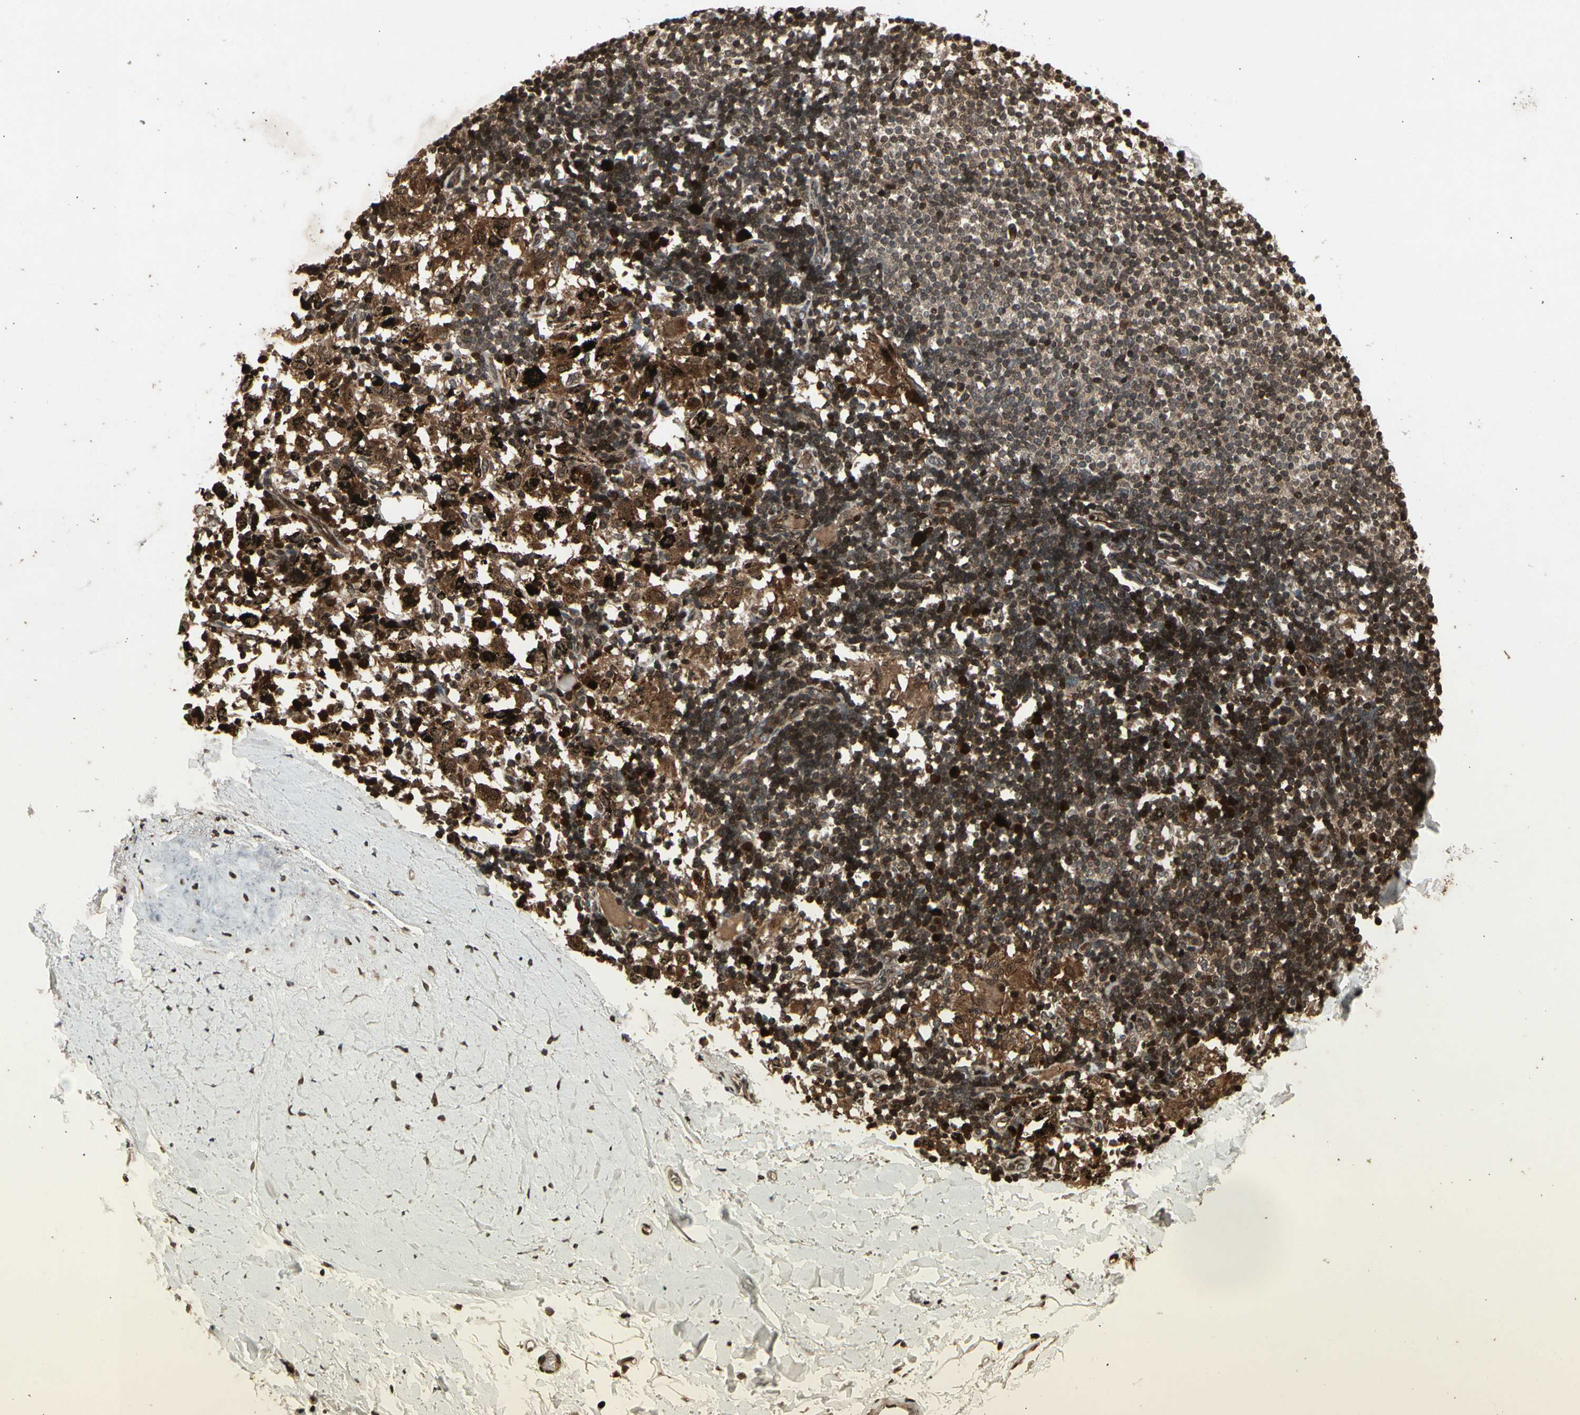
{"staining": {"intensity": "weak", "quantity": "25%-75%", "location": "cytoplasmic/membranous"}, "tissue": "adipose tissue", "cell_type": "Adipocytes", "image_type": "normal", "snomed": [{"axis": "morphology", "description": "Normal tissue, NOS"}, {"axis": "topography", "description": "Cartilage tissue"}, {"axis": "topography", "description": "Bronchus"}], "caption": "Weak cytoplasmic/membranous expression is seen in approximately 25%-75% of adipocytes in unremarkable adipose tissue.", "gene": "GLRX", "patient": {"sex": "female", "age": 73}}